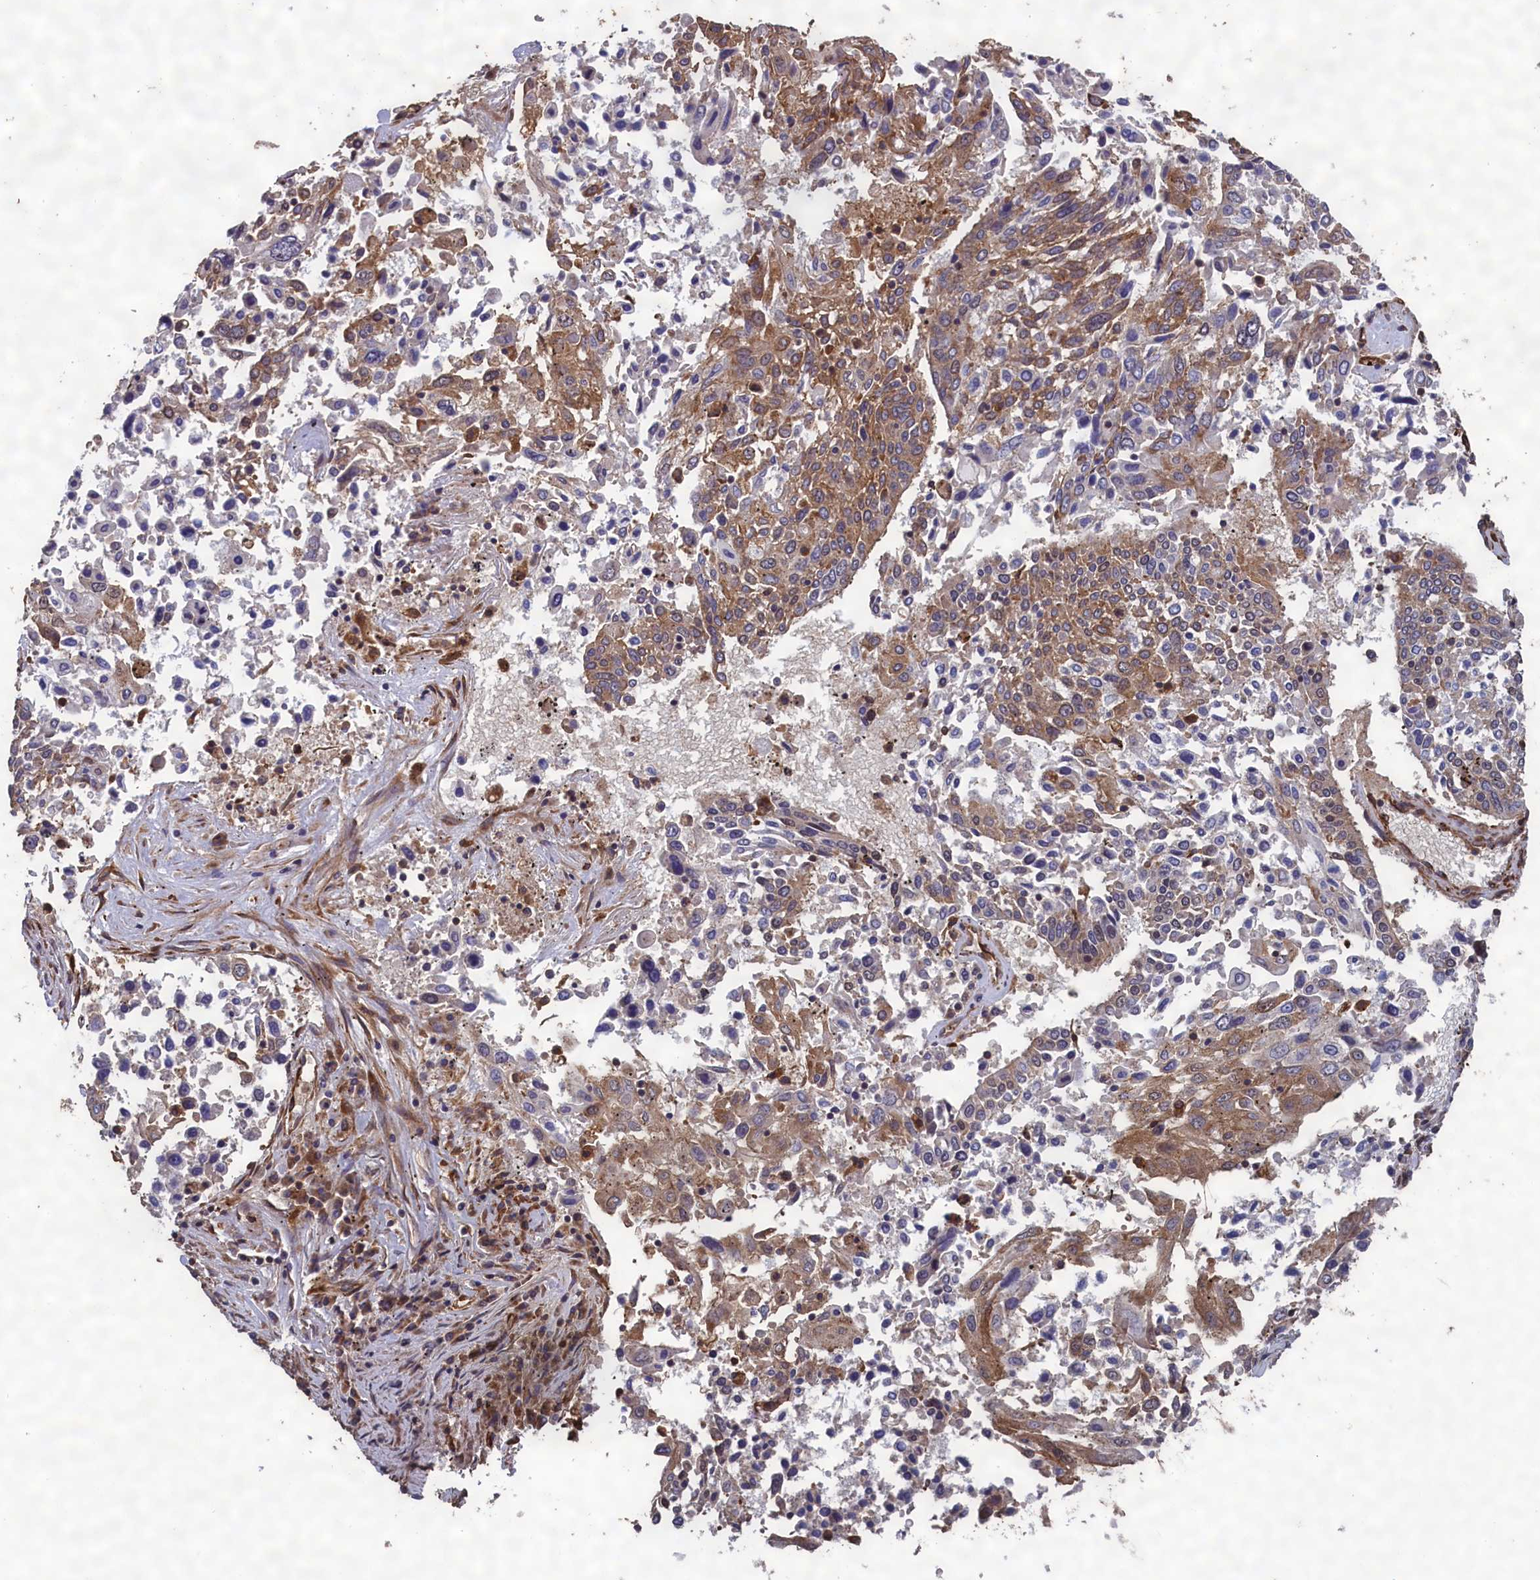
{"staining": {"intensity": "moderate", "quantity": "<25%", "location": "cytoplasmic/membranous"}, "tissue": "lung cancer", "cell_type": "Tumor cells", "image_type": "cancer", "snomed": [{"axis": "morphology", "description": "Squamous cell carcinoma, NOS"}, {"axis": "topography", "description": "Lung"}], "caption": "Protein staining of squamous cell carcinoma (lung) tissue exhibits moderate cytoplasmic/membranous staining in about <25% of tumor cells.", "gene": "CCDC124", "patient": {"sex": "male", "age": 65}}